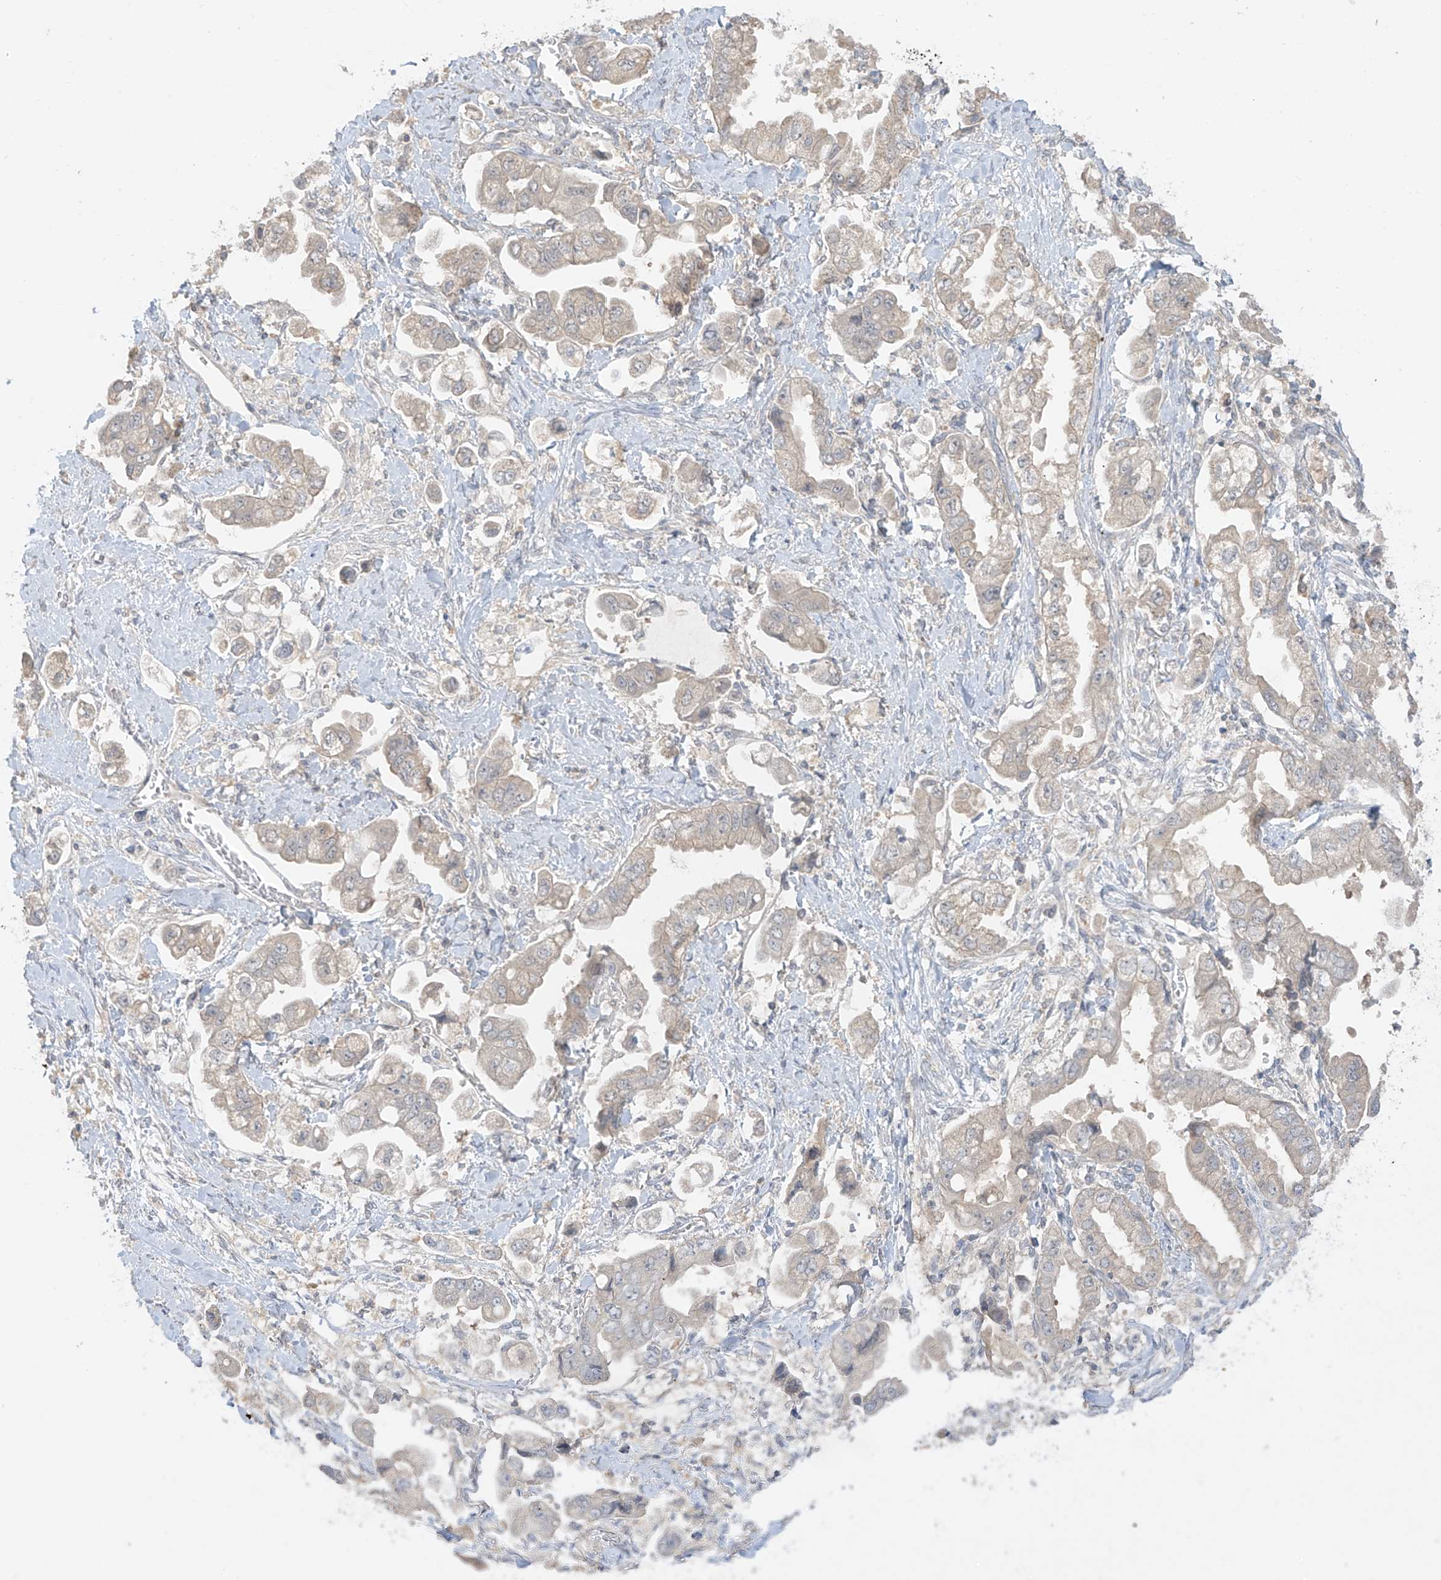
{"staining": {"intensity": "weak", "quantity": "<25%", "location": "cytoplasmic/membranous"}, "tissue": "stomach cancer", "cell_type": "Tumor cells", "image_type": "cancer", "snomed": [{"axis": "morphology", "description": "Adenocarcinoma, NOS"}, {"axis": "topography", "description": "Stomach"}], "caption": "IHC of stomach adenocarcinoma shows no staining in tumor cells. (IHC, brightfield microscopy, high magnification).", "gene": "ANGEL2", "patient": {"sex": "male", "age": 62}}